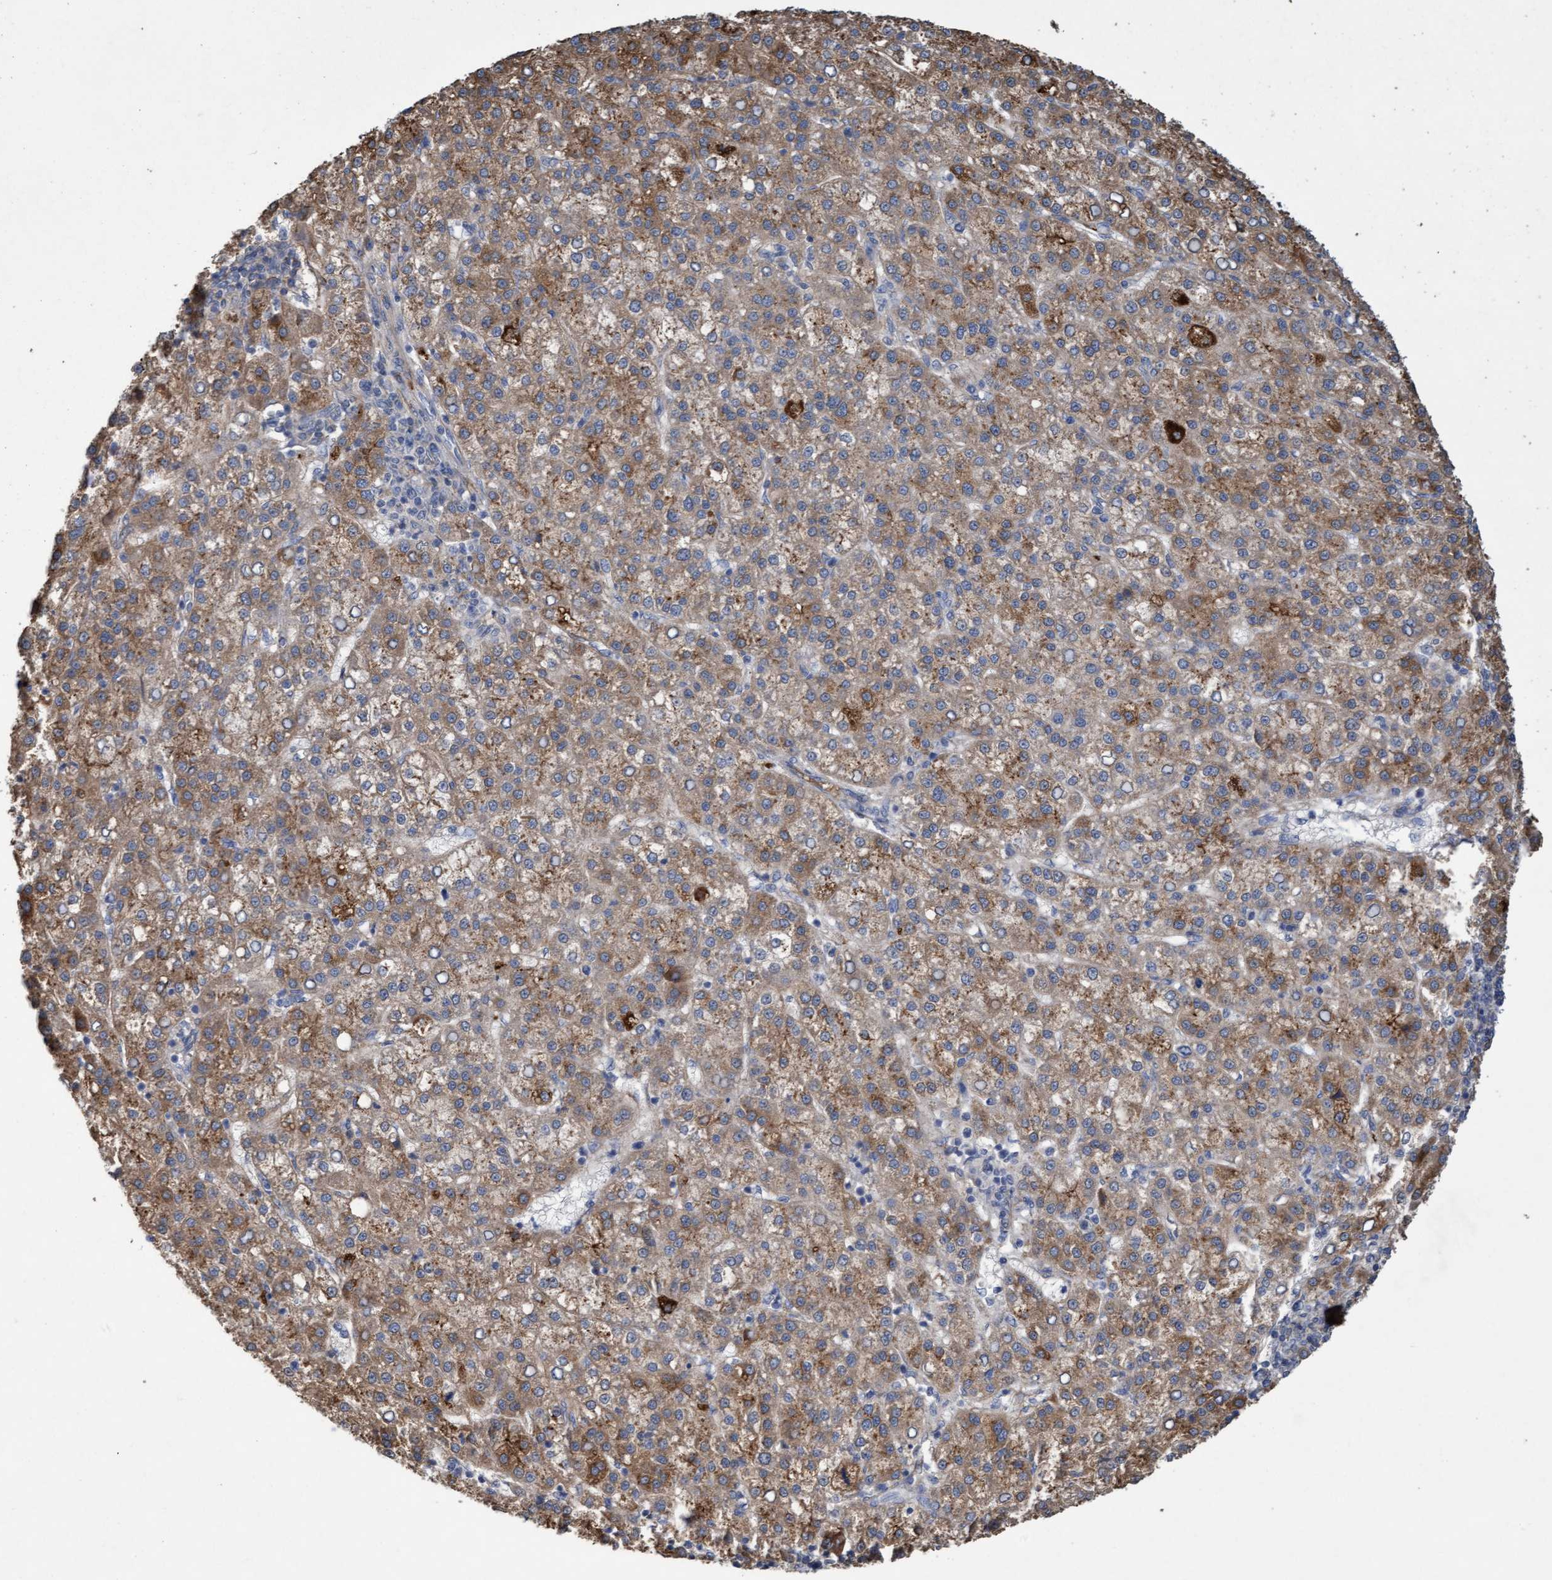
{"staining": {"intensity": "weak", "quantity": ">75%", "location": "cytoplasmic/membranous"}, "tissue": "liver cancer", "cell_type": "Tumor cells", "image_type": "cancer", "snomed": [{"axis": "morphology", "description": "Carcinoma, Hepatocellular, NOS"}, {"axis": "topography", "description": "Liver"}], "caption": "DAB (3,3'-diaminobenzidine) immunohistochemical staining of liver cancer displays weak cytoplasmic/membranous protein expression in approximately >75% of tumor cells. The protein is shown in brown color, while the nuclei are stained blue.", "gene": "DDHD2", "patient": {"sex": "female", "age": 58}}